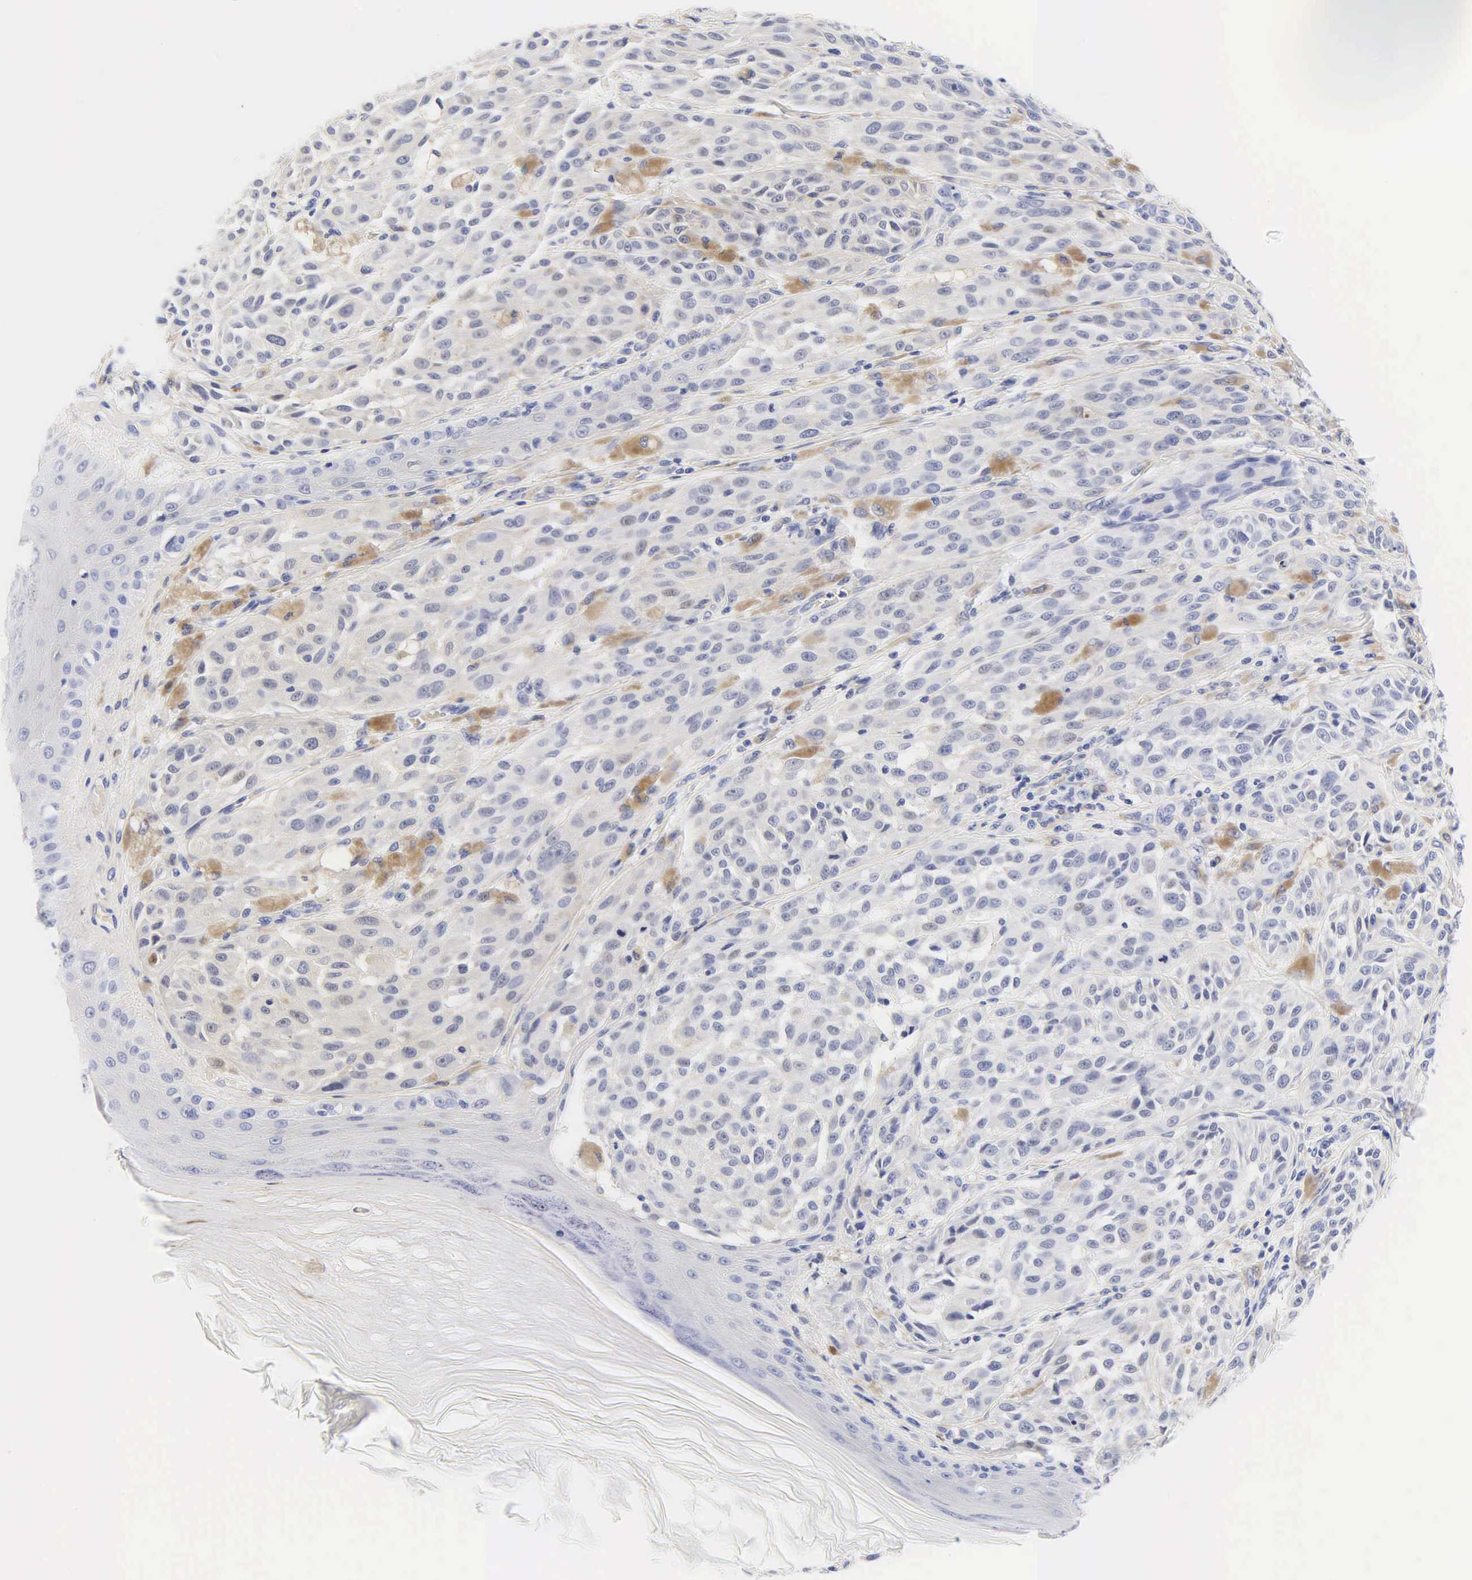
{"staining": {"intensity": "negative", "quantity": "none", "location": "none"}, "tissue": "melanoma", "cell_type": "Tumor cells", "image_type": "cancer", "snomed": [{"axis": "morphology", "description": "Malignant melanoma, NOS"}, {"axis": "topography", "description": "Skin"}], "caption": "Tumor cells are negative for brown protein staining in malignant melanoma.", "gene": "DES", "patient": {"sex": "male", "age": 44}}